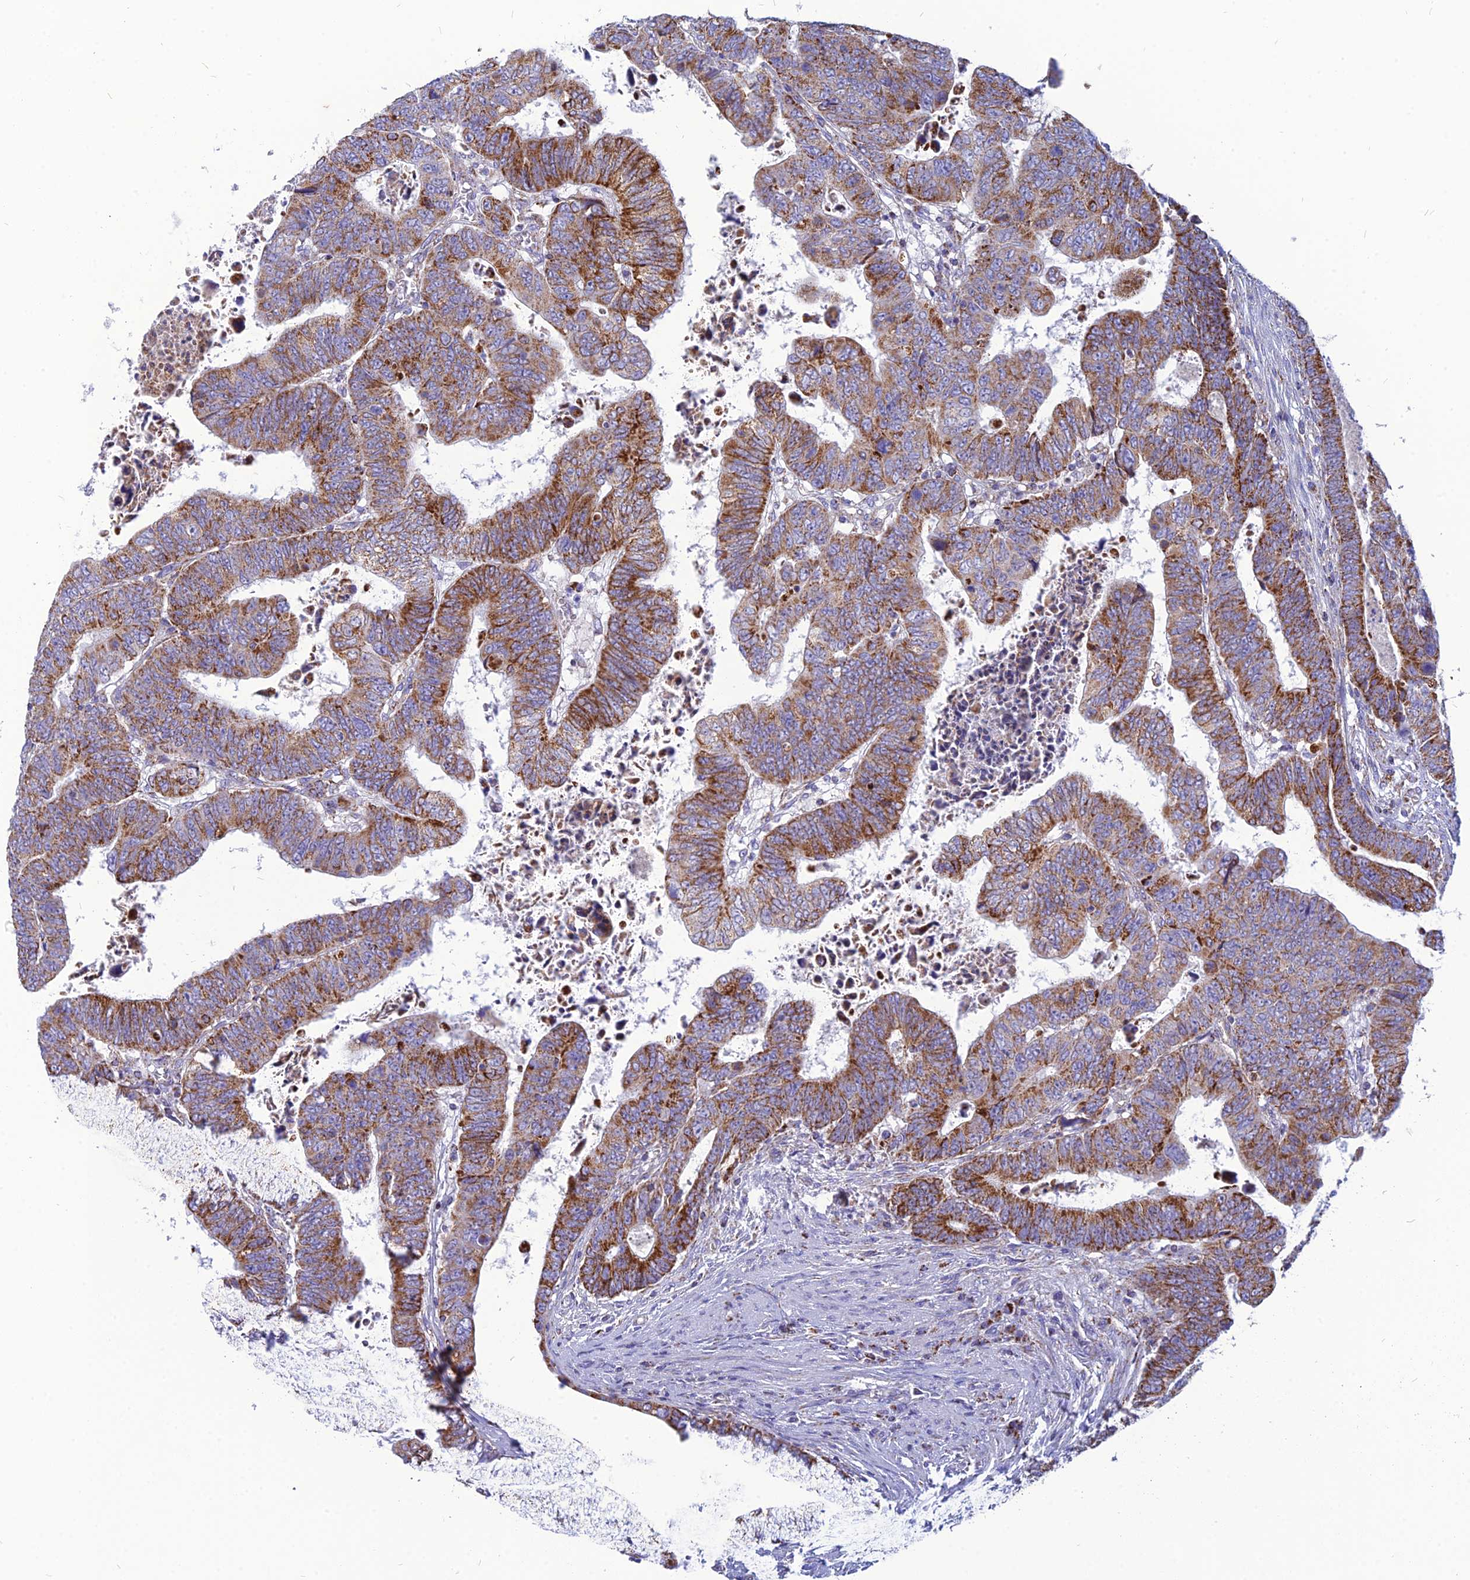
{"staining": {"intensity": "moderate", "quantity": ">75%", "location": "cytoplasmic/membranous"}, "tissue": "colorectal cancer", "cell_type": "Tumor cells", "image_type": "cancer", "snomed": [{"axis": "morphology", "description": "Normal tissue, NOS"}, {"axis": "morphology", "description": "Adenocarcinoma, NOS"}, {"axis": "topography", "description": "Rectum"}], "caption": "The micrograph shows immunohistochemical staining of colorectal cancer (adenocarcinoma). There is moderate cytoplasmic/membranous positivity is seen in approximately >75% of tumor cells.", "gene": "PACC1", "patient": {"sex": "female", "age": 65}}